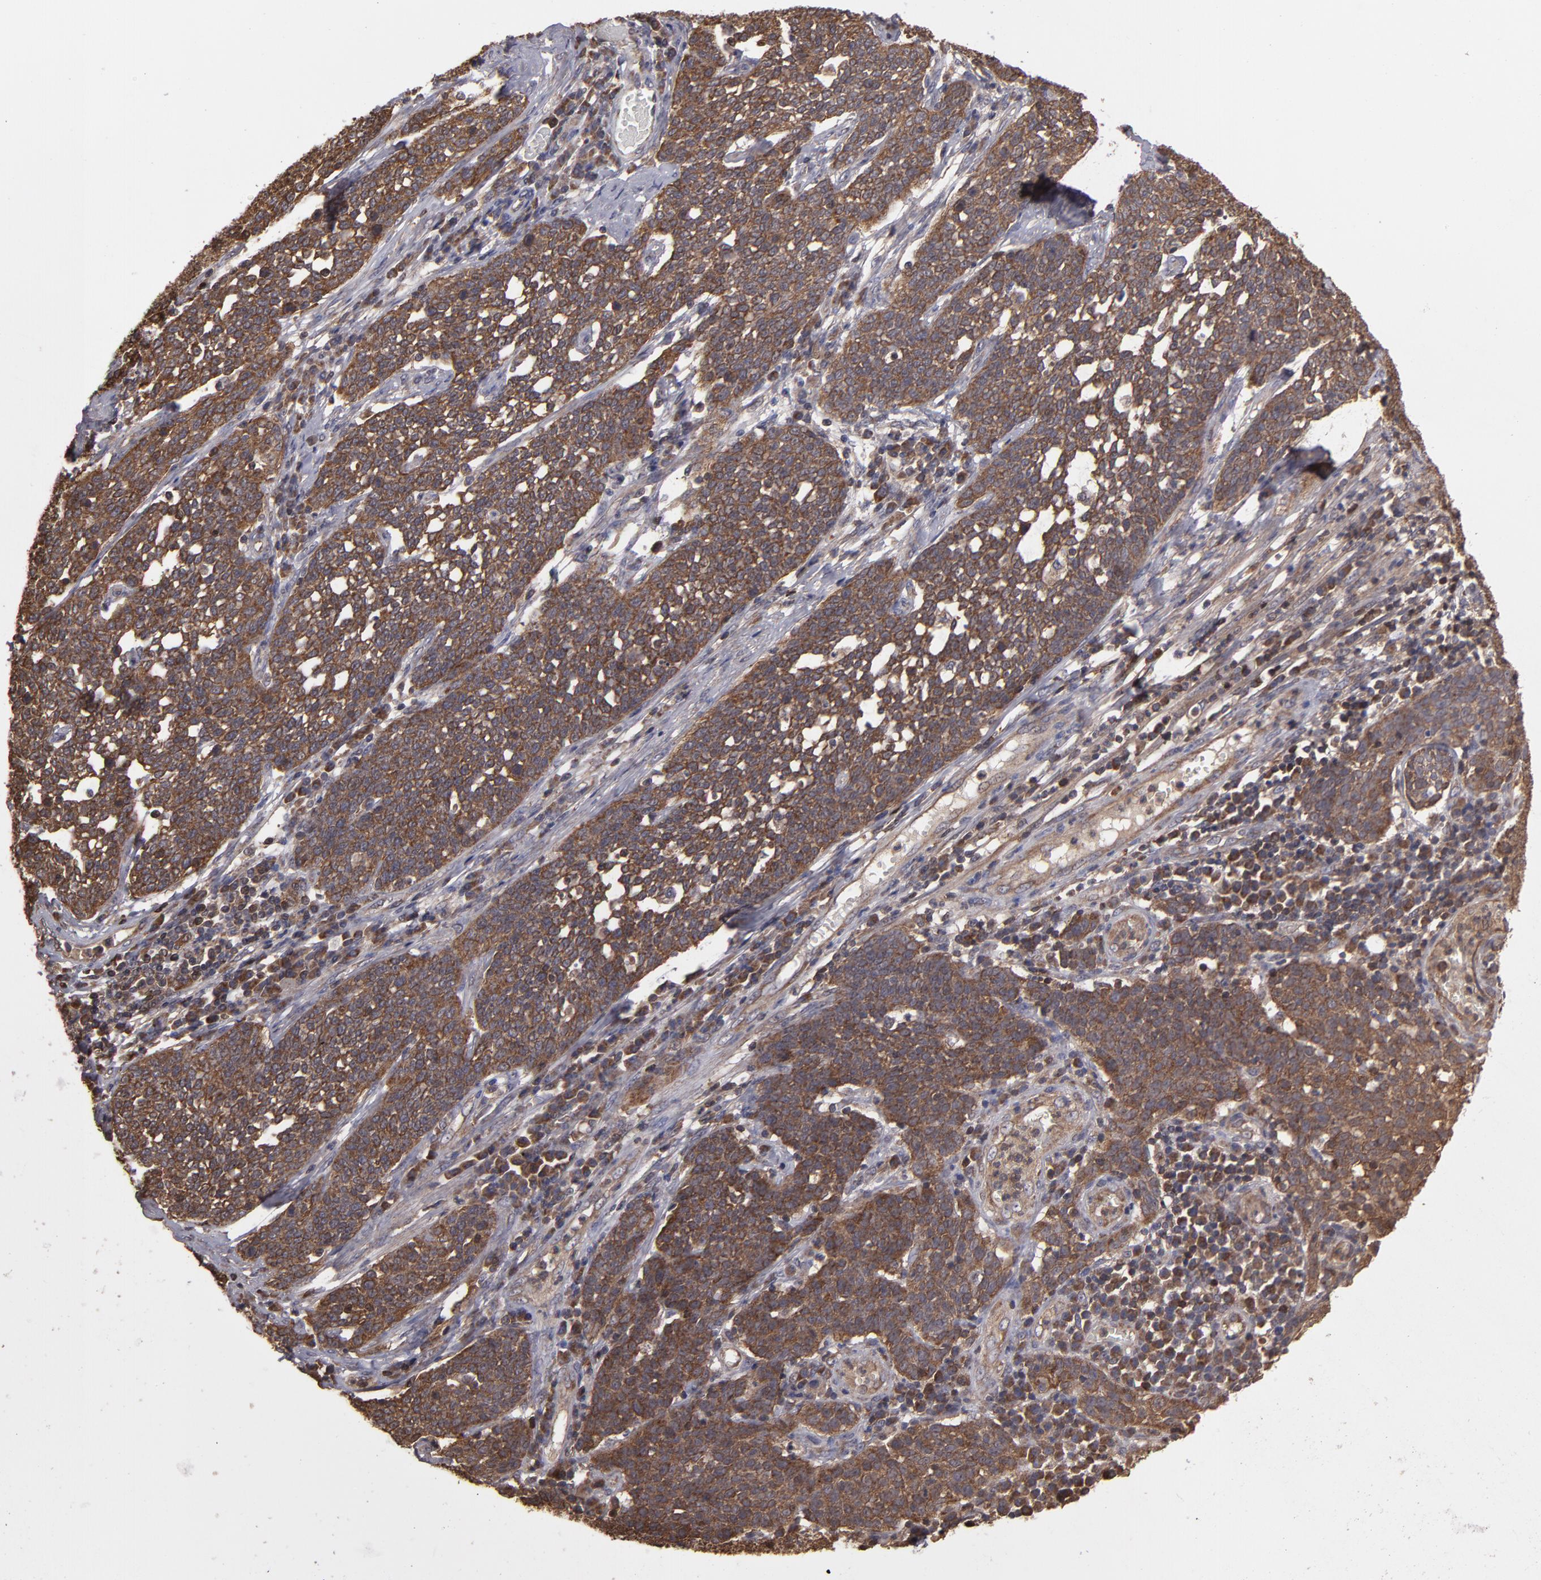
{"staining": {"intensity": "moderate", "quantity": ">75%", "location": "cytoplasmic/membranous"}, "tissue": "cervical cancer", "cell_type": "Tumor cells", "image_type": "cancer", "snomed": [{"axis": "morphology", "description": "Squamous cell carcinoma, NOS"}, {"axis": "topography", "description": "Cervix"}], "caption": "Cervical cancer tissue reveals moderate cytoplasmic/membranous expression in about >75% of tumor cells", "gene": "RPS6KA6", "patient": {"sex": "female", "age": 34}}